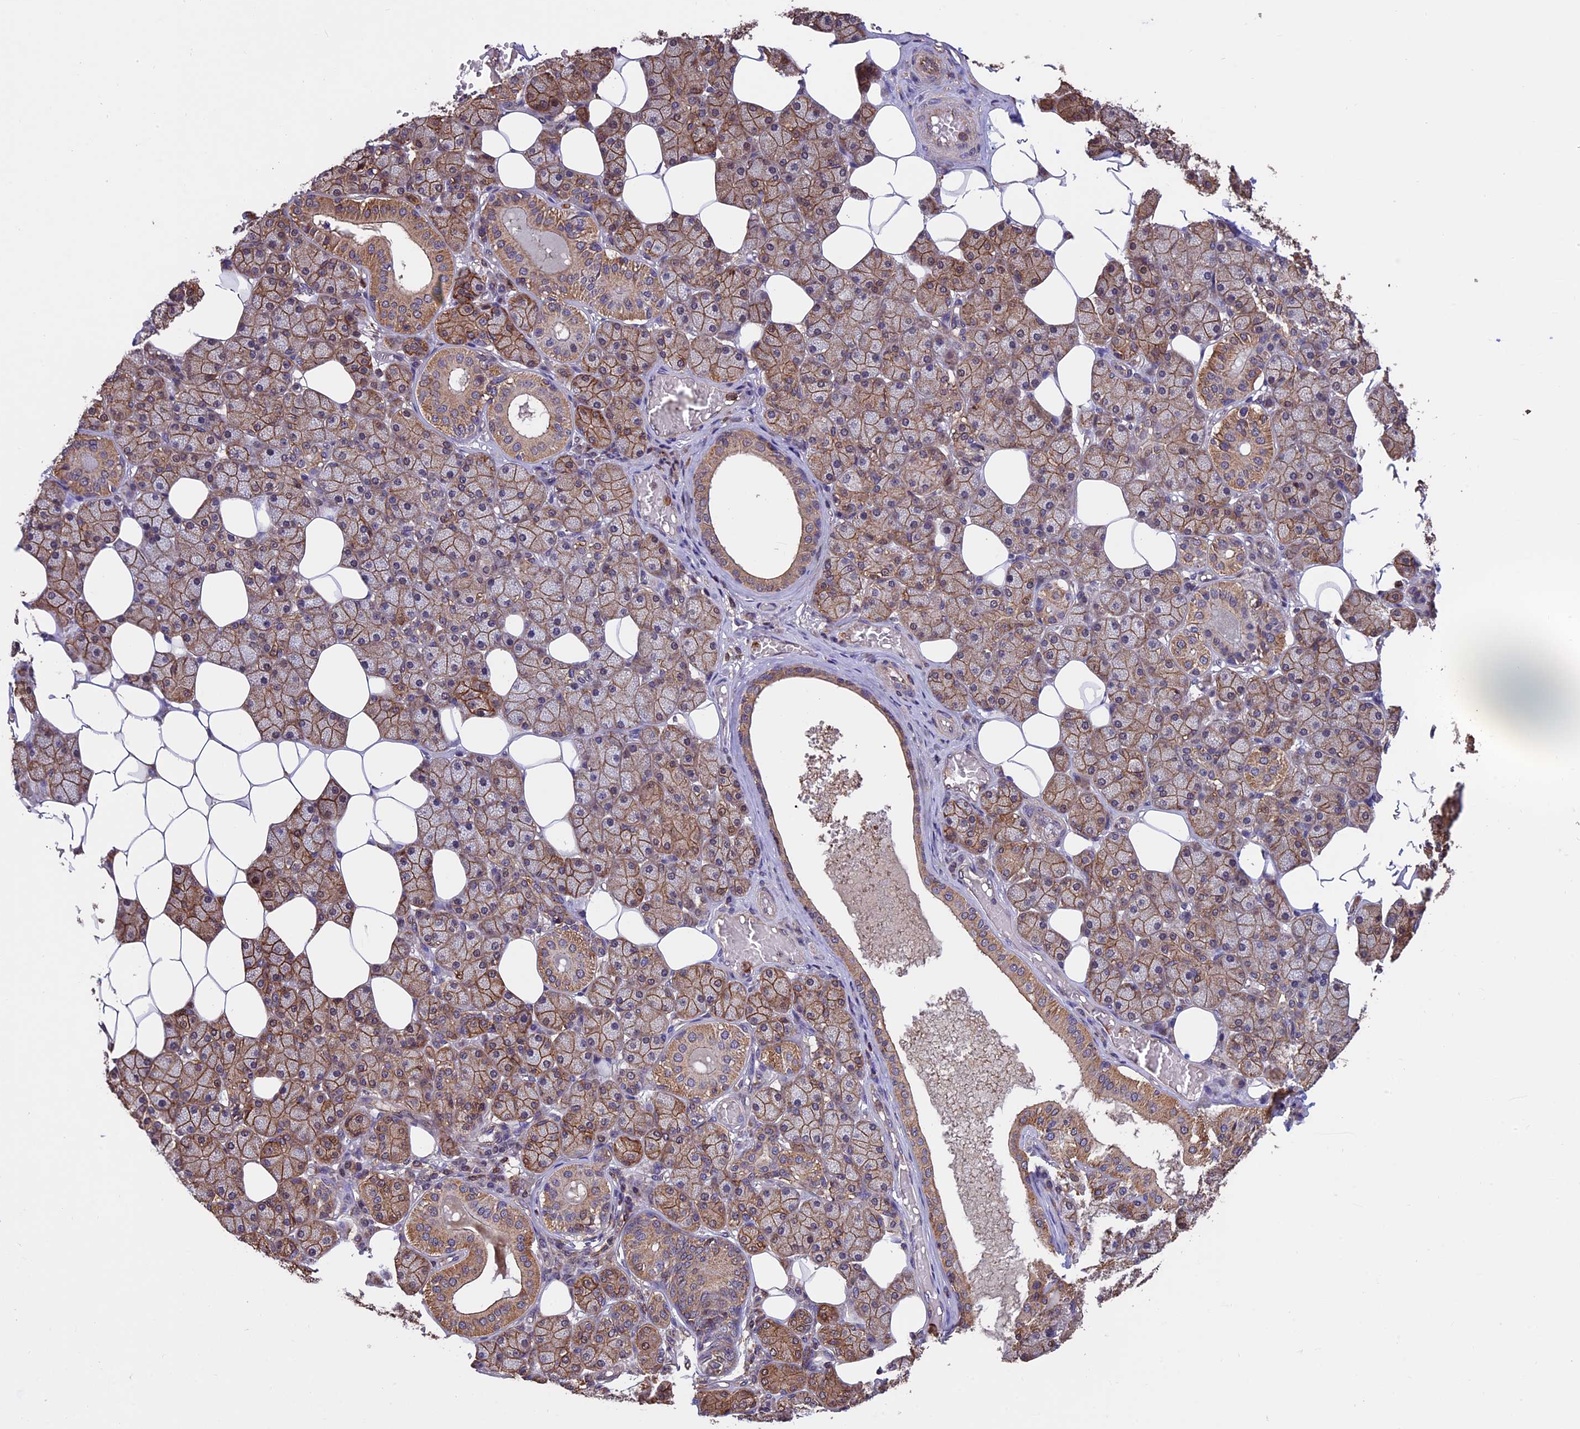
{"staining": {"intensity": "moderate", "quantity": ">75%", "location": "cytoplasmic/membranous"}, "tissue": "salivary gland", "cell_type": "Glandular cells", "image_type": "normal", "snomed": [{"axis": "morphology", "description": "Normal tissue, NOS"}, {"axis": "topography", "description": "Salivary gland"}], "caption": "Immunohistochemistry (IHC) (DAB) staining of benign salivary gland reveals moderate cytoplasmic/membranous protein staining in about >75% of glandular cells.", "gene": "PKD2L2", "patient": {"sex": "female", "age": 33}}